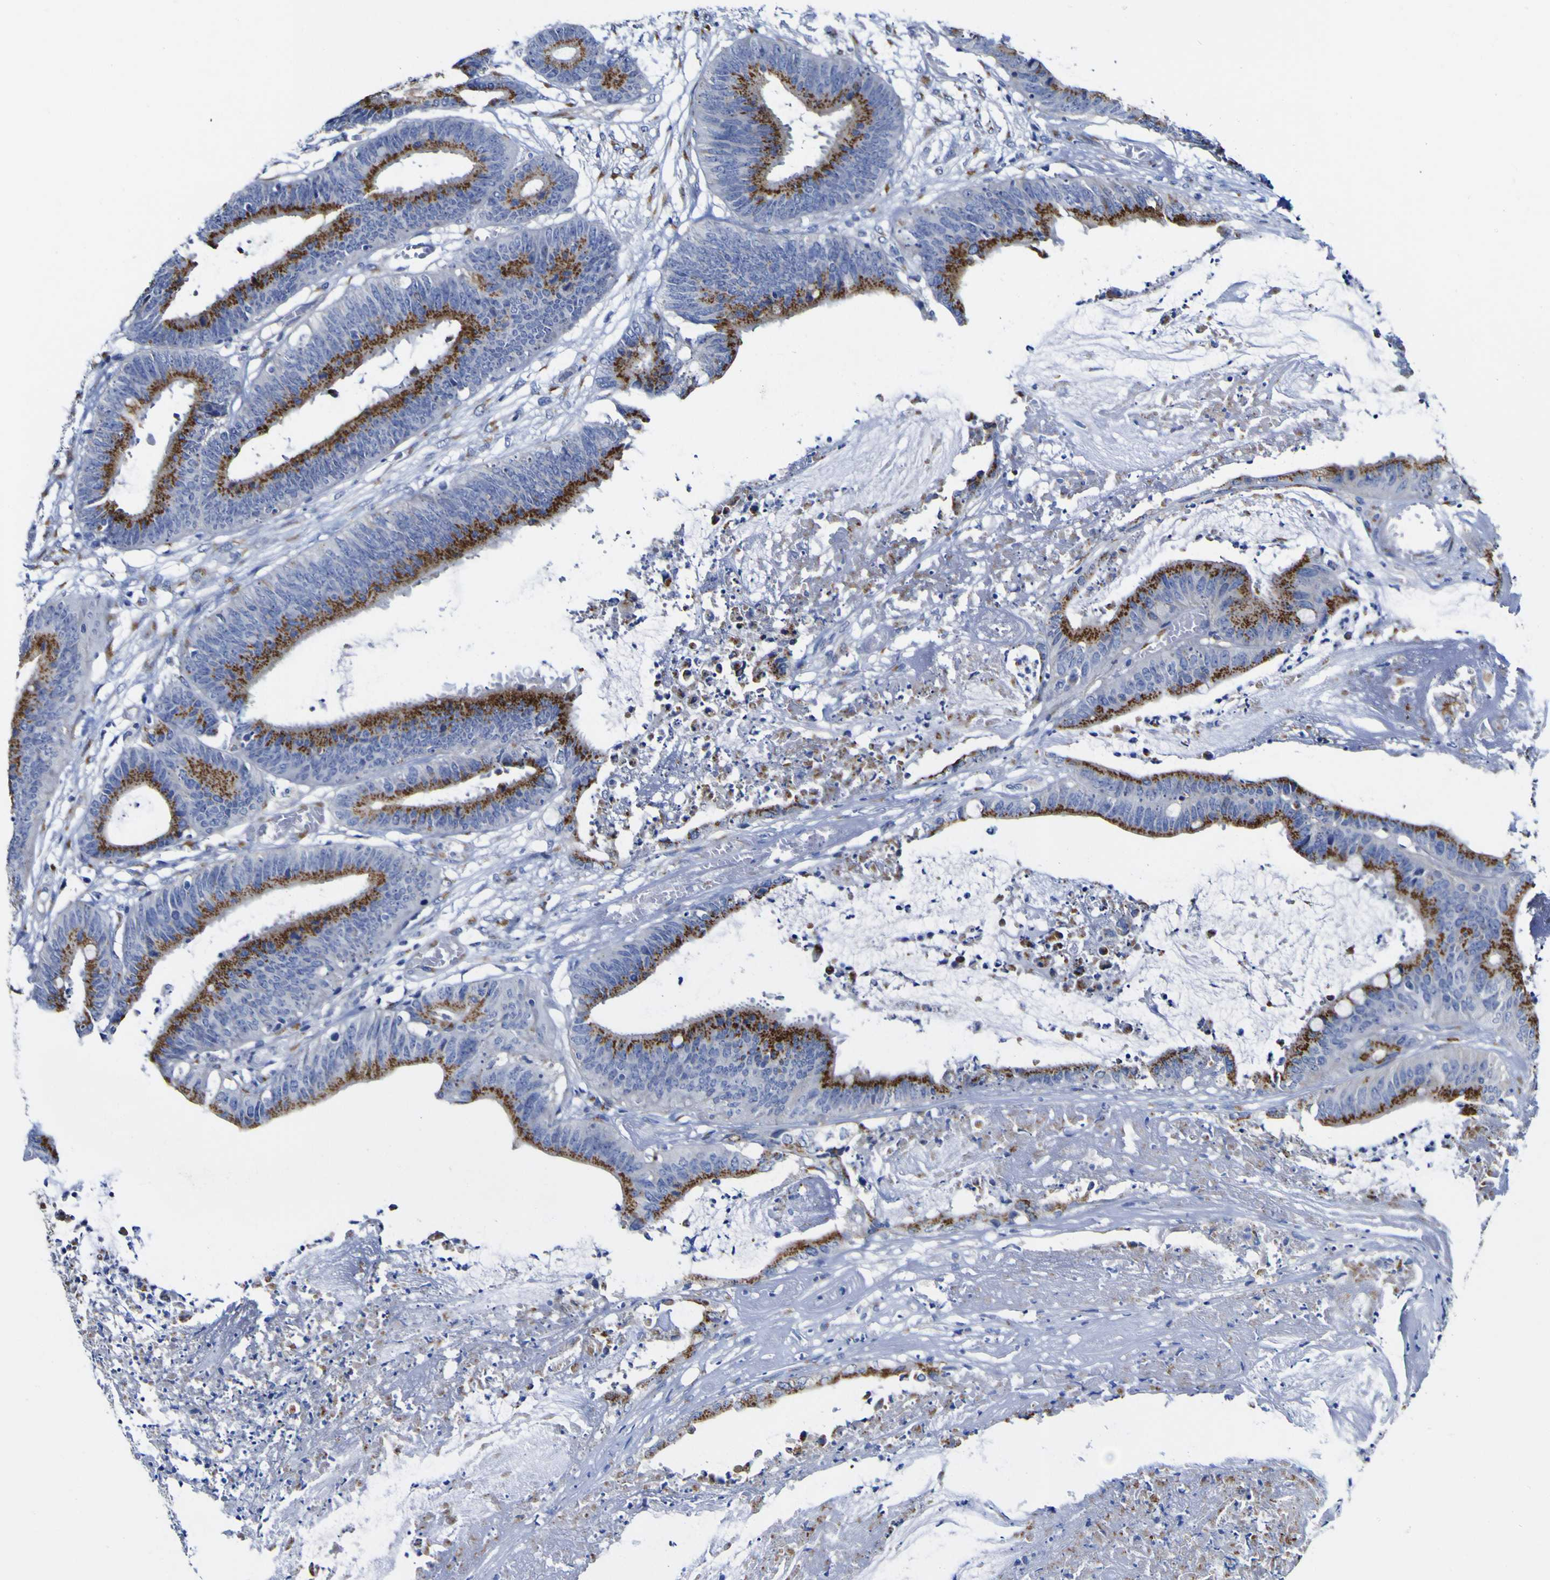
{"staining": {"intensity": "moderate", "quantity": ">75%", "location": "cytoplasmic/membranous"}, "tissue": "colorectal cancer", "cell_type": "Tumor cells", "image_type": "cancer", "snomed": [{"axis": "morphology", "description": "Adenocarcinoma, NOS"}, {"axis": "topography", "description": "Rectum"}], "caption": "Tumor cells display medium levels of moderate cytoplasmic/membranous expression in approximately >75% of cells in human colorectal cancer (adenocarcinoma). (DAB (3,3'-diaminobenzidine) = brown stain, brightfield microscopy at high magnification).", "gene": "GOLM1", "patient": {"sex": "female", "age": 66}}